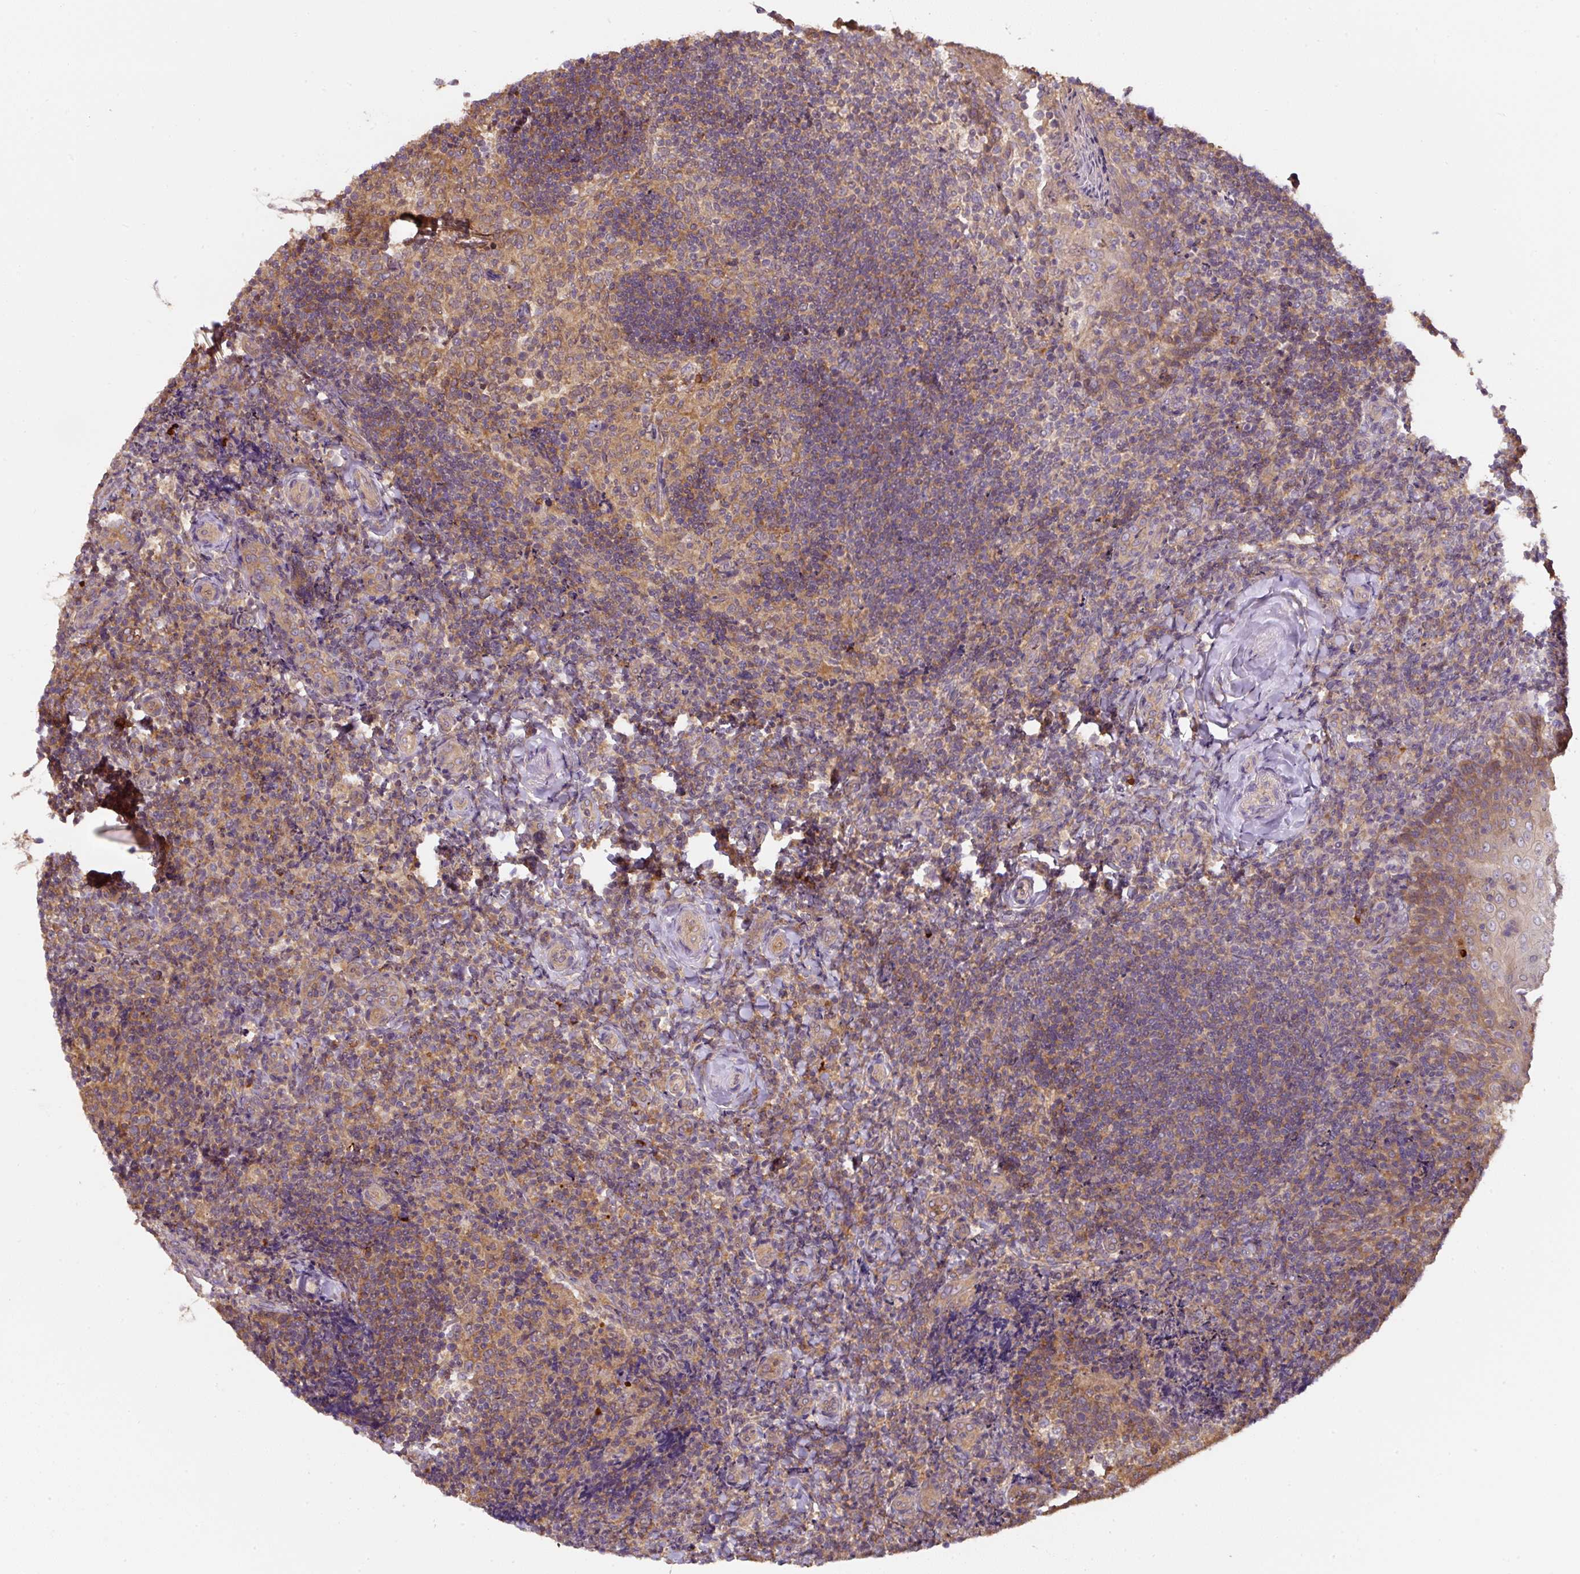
{"staining": {"intensity": "moderate", "quantity": ">75%", "location": "cytoplasmic/membranous"}, "tissue": "tonsil", "cell_type": "Germinal center cells", "image_type": "normal", "snomed": [{"axis": "morphology", "description": "Normal tissue, NOS"}, {"axis": "topography", "description": "Tonsil"}], "caption": "Tonsil stained with immunohistochemistry (IHC) demonstrates moderate cytoplasmic/membranous positivity in approximately >75% of germinal center cells. The staining was performed using DAB (3,3'-diaminobenzidine) to visualize the protein expression in brown, while the nuclei were stained in blue with hematoxylin (Magnification: 20x).", "gene": "ST13", "patient": {"sex": "female", "age": 10}}